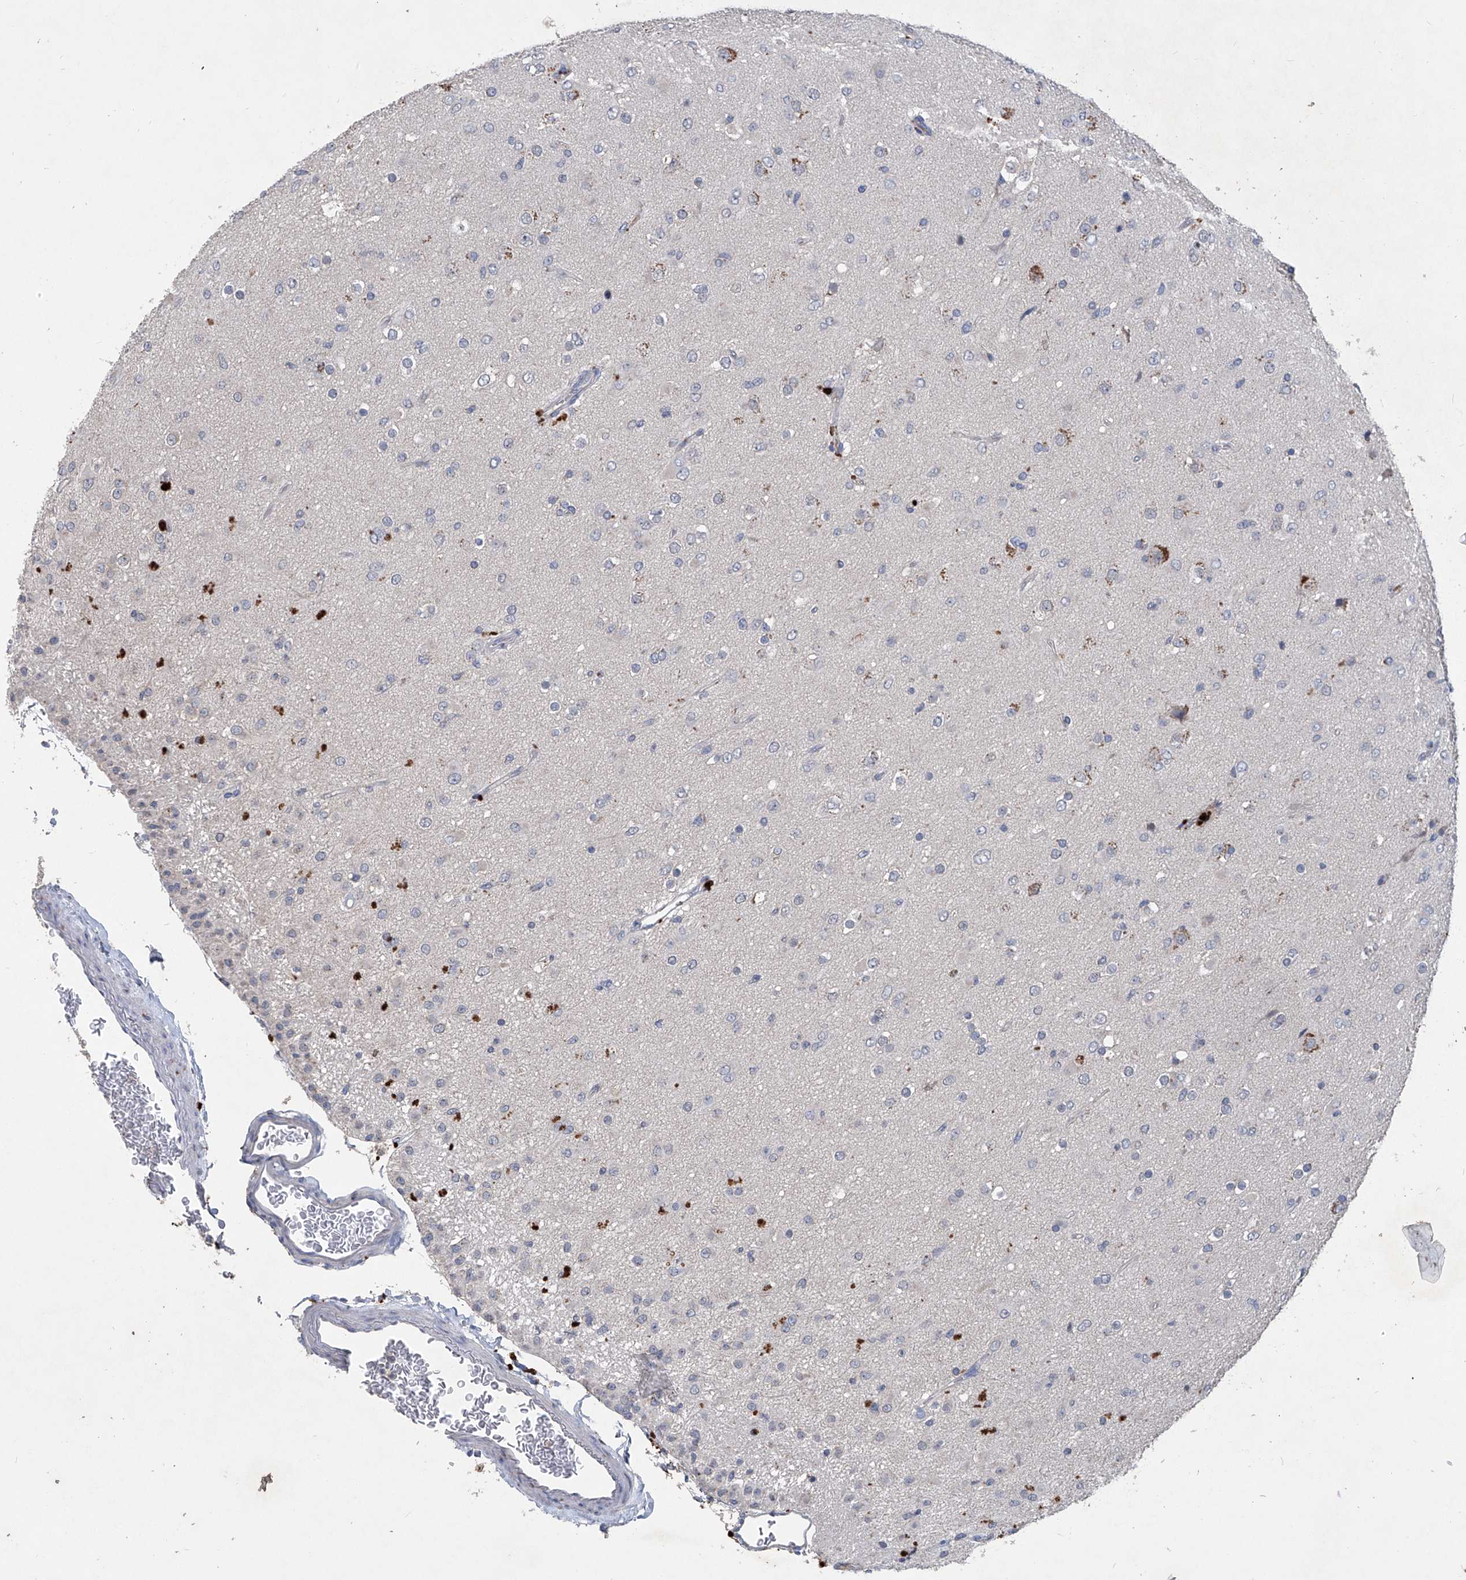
{"staining": {"intensity": "negative", "quantity": "none", "location": "none"}, "tissue": "glioma", "cell_type": "Tumor cells", "image_type": "cancer", "snomed": [{"axis": "morphology", "description": "Glioma, malignant, Low grade"}, {"axis": "topography", "description": "Brain"}], "caption": "This photomicrograph is of glioma stained with immunohistochemistry to label a protein in brown with the nuclei are counter-stained blue. There is no staining in tumor cells.", "gene": "PCSK5", "patient": {"sex": "male", "age": 65}}